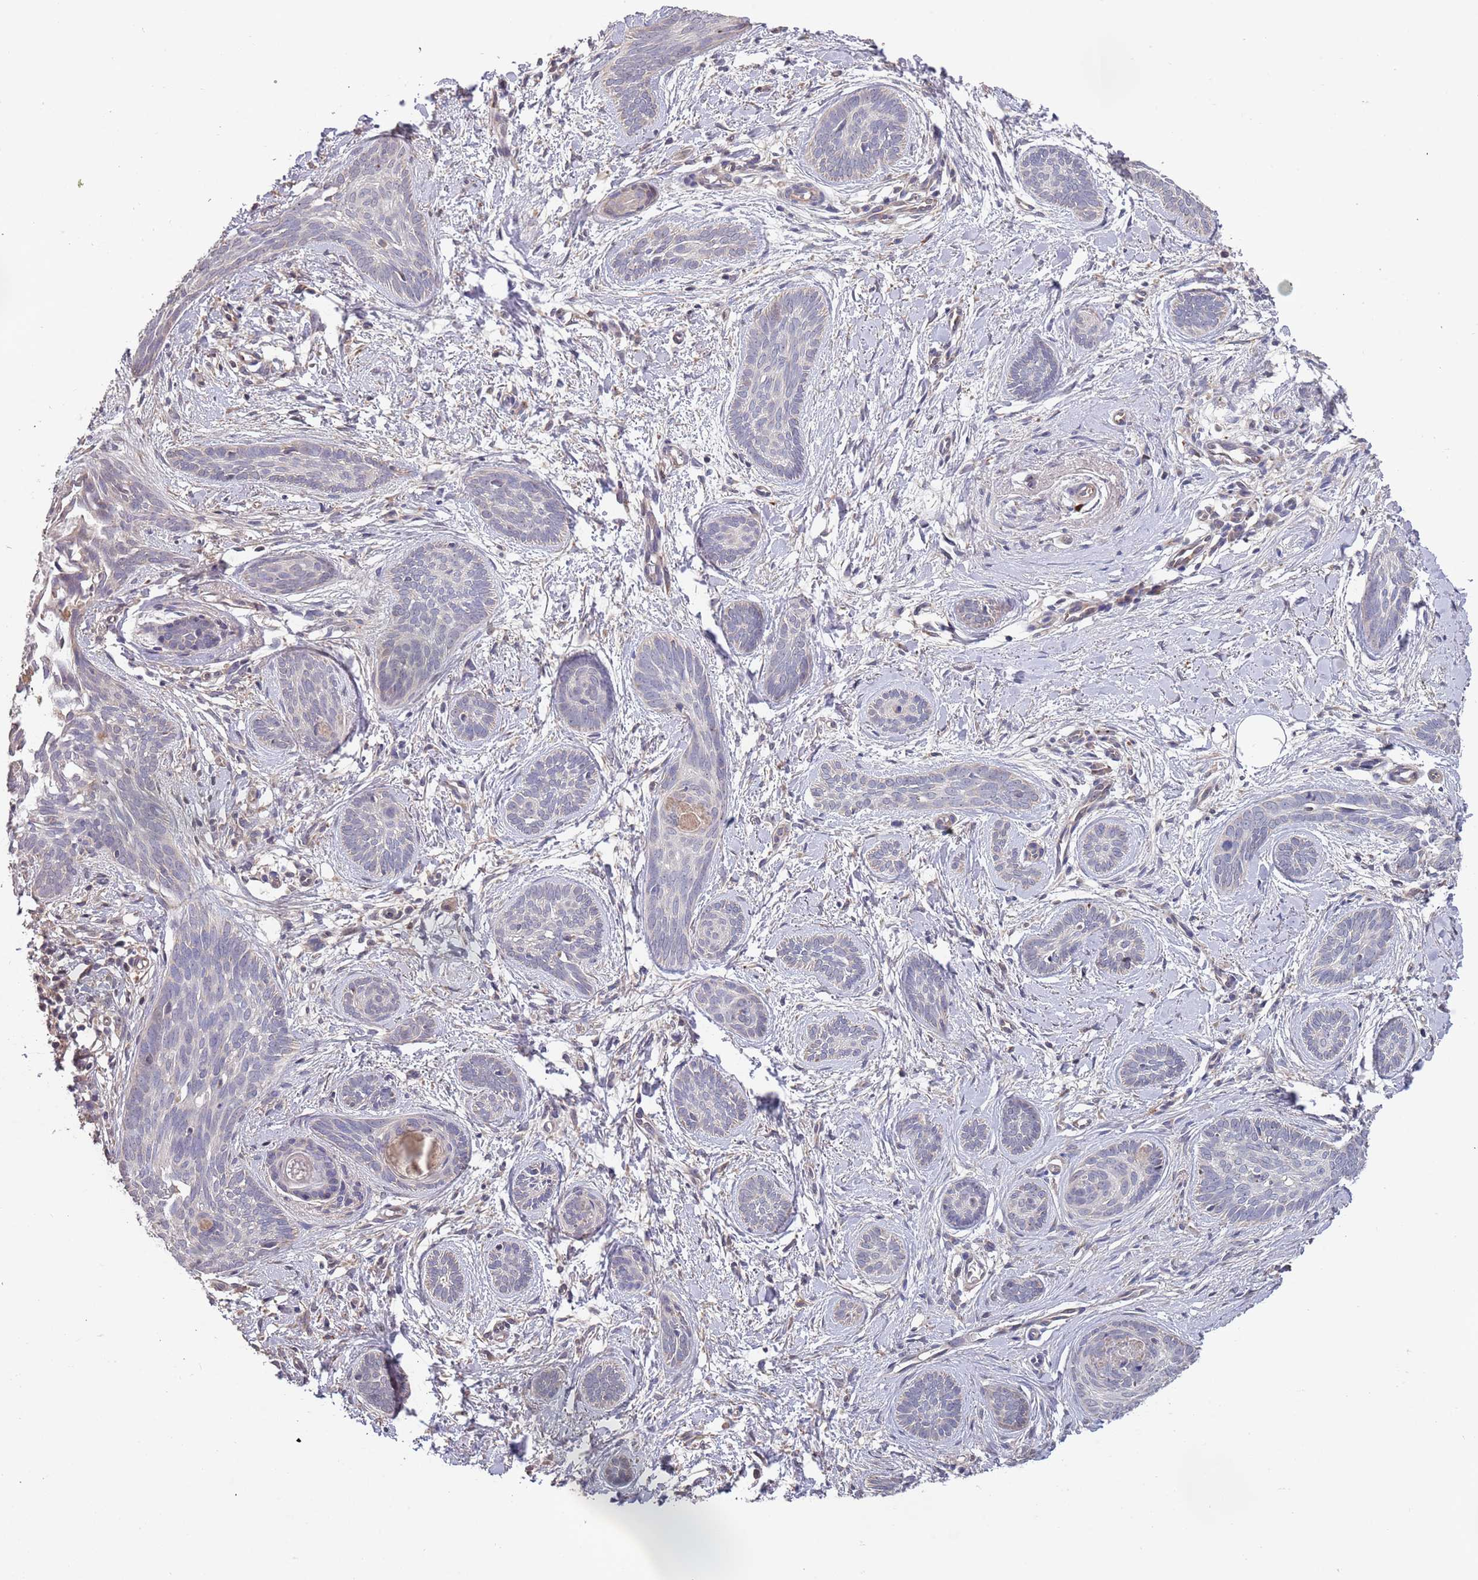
{"staining": {"intensity": "negative", "quantity": "none", "location": "none"}, "tissue": "skin cancer", "cell_type": "Tumor cells", "image_type": "cancer", "snomed": [{"axis": "morphology", "description": "Basal cell carcinoma"}, {"axis": "topography", "description": "Skin"}], "caption": "The immunohistochemistry (IHC) micrograph has no significant positivity in tumor cells of basal cell carcinoma (skin) tissue.", "gene": "TMEM64", "patient": {"sex": "female", "age": 81}}